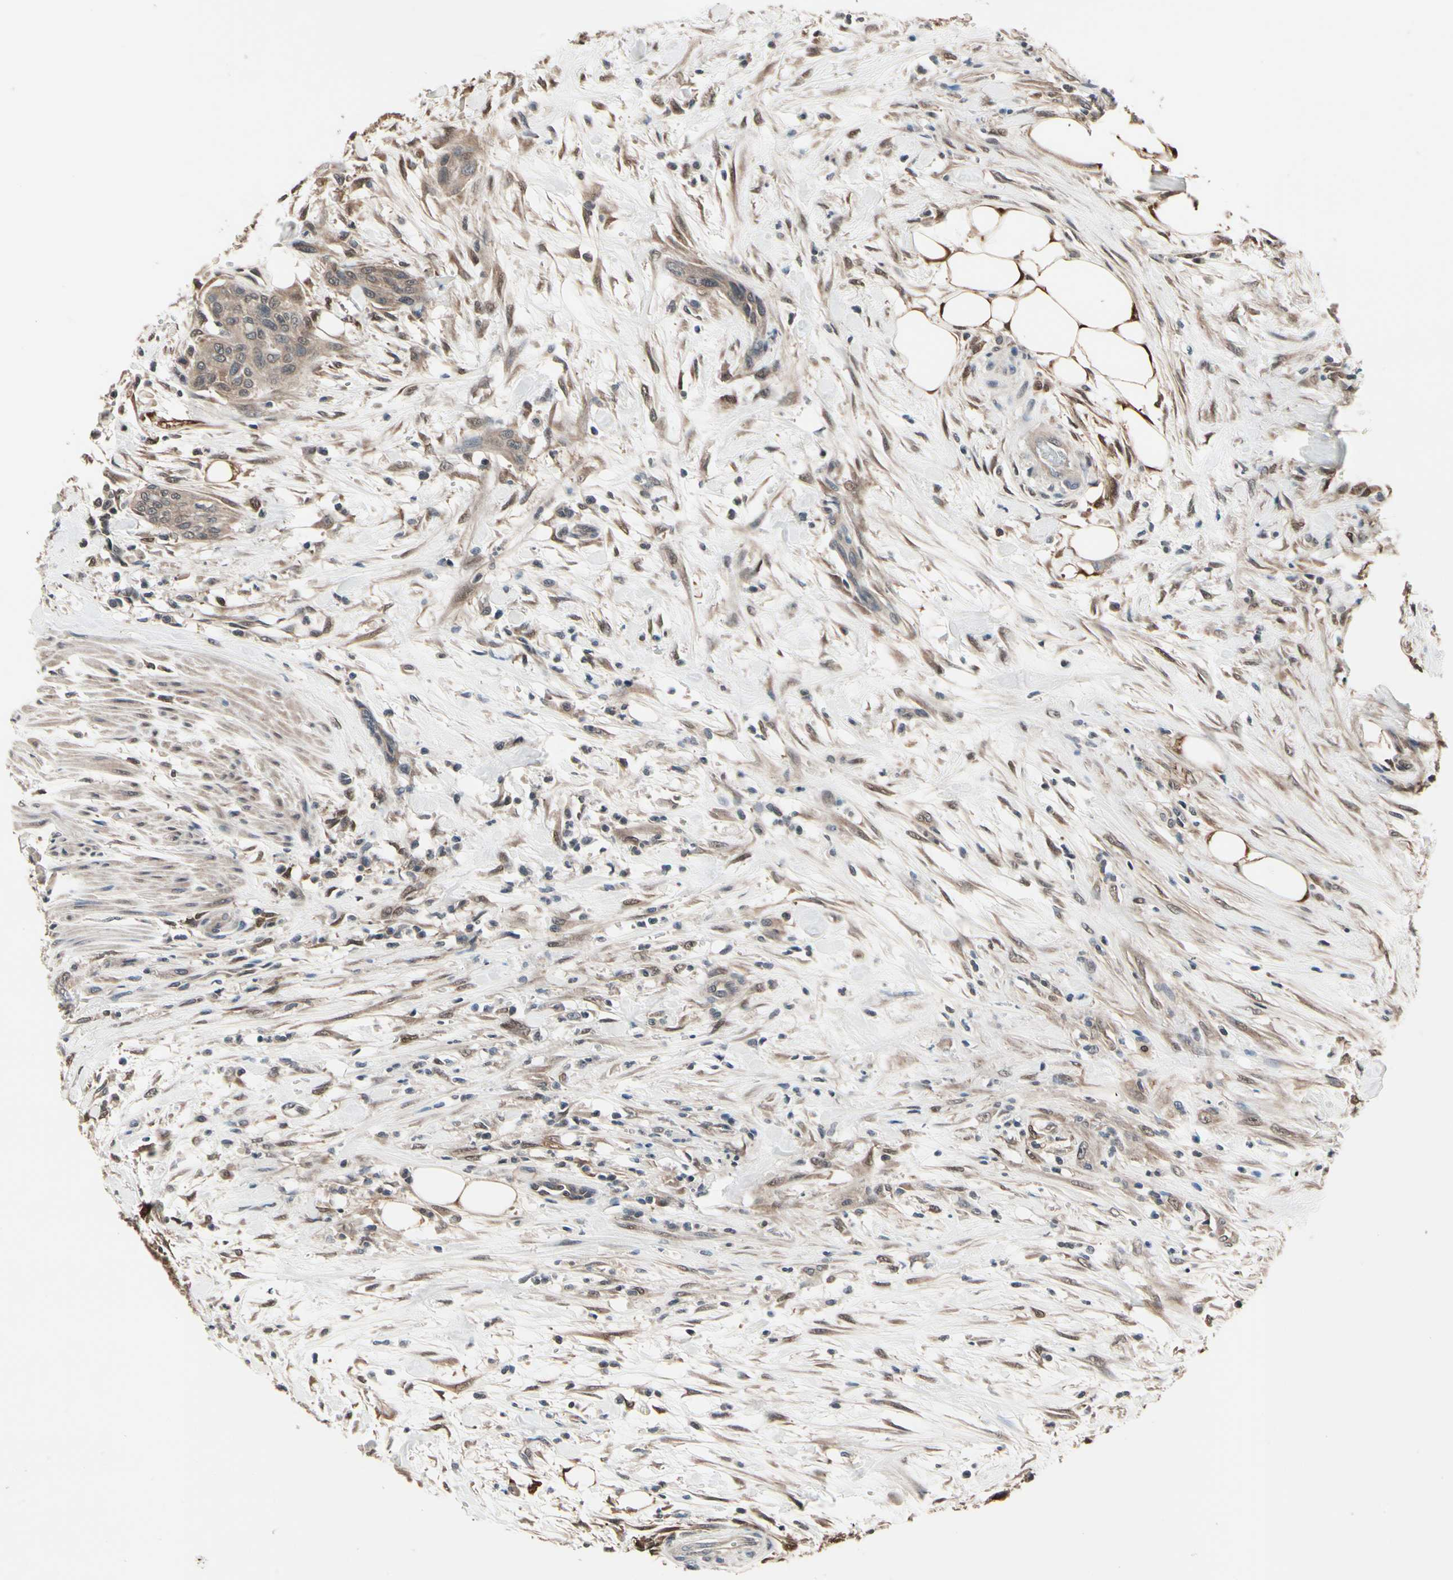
{"staining": {"intensity": "moderate", "quantity": ">75%", "location": "none"}, "tissue": "urothelial cancer", "cell_type": "Tumor cells", "image_type": "cancer", "snomed": [{"axis": "morphology", "description": "Urothelial carcinoma, High grade"}, {"axis": "topography", "description": "Urinary bladder"}], "caption": "Protein staining of urothelial cancer tissue demonstrates moderate None staining in approximately >75% of tumor cells.", "gene": "PRDX6", "patient": {"sex": "male", "age": 35}}